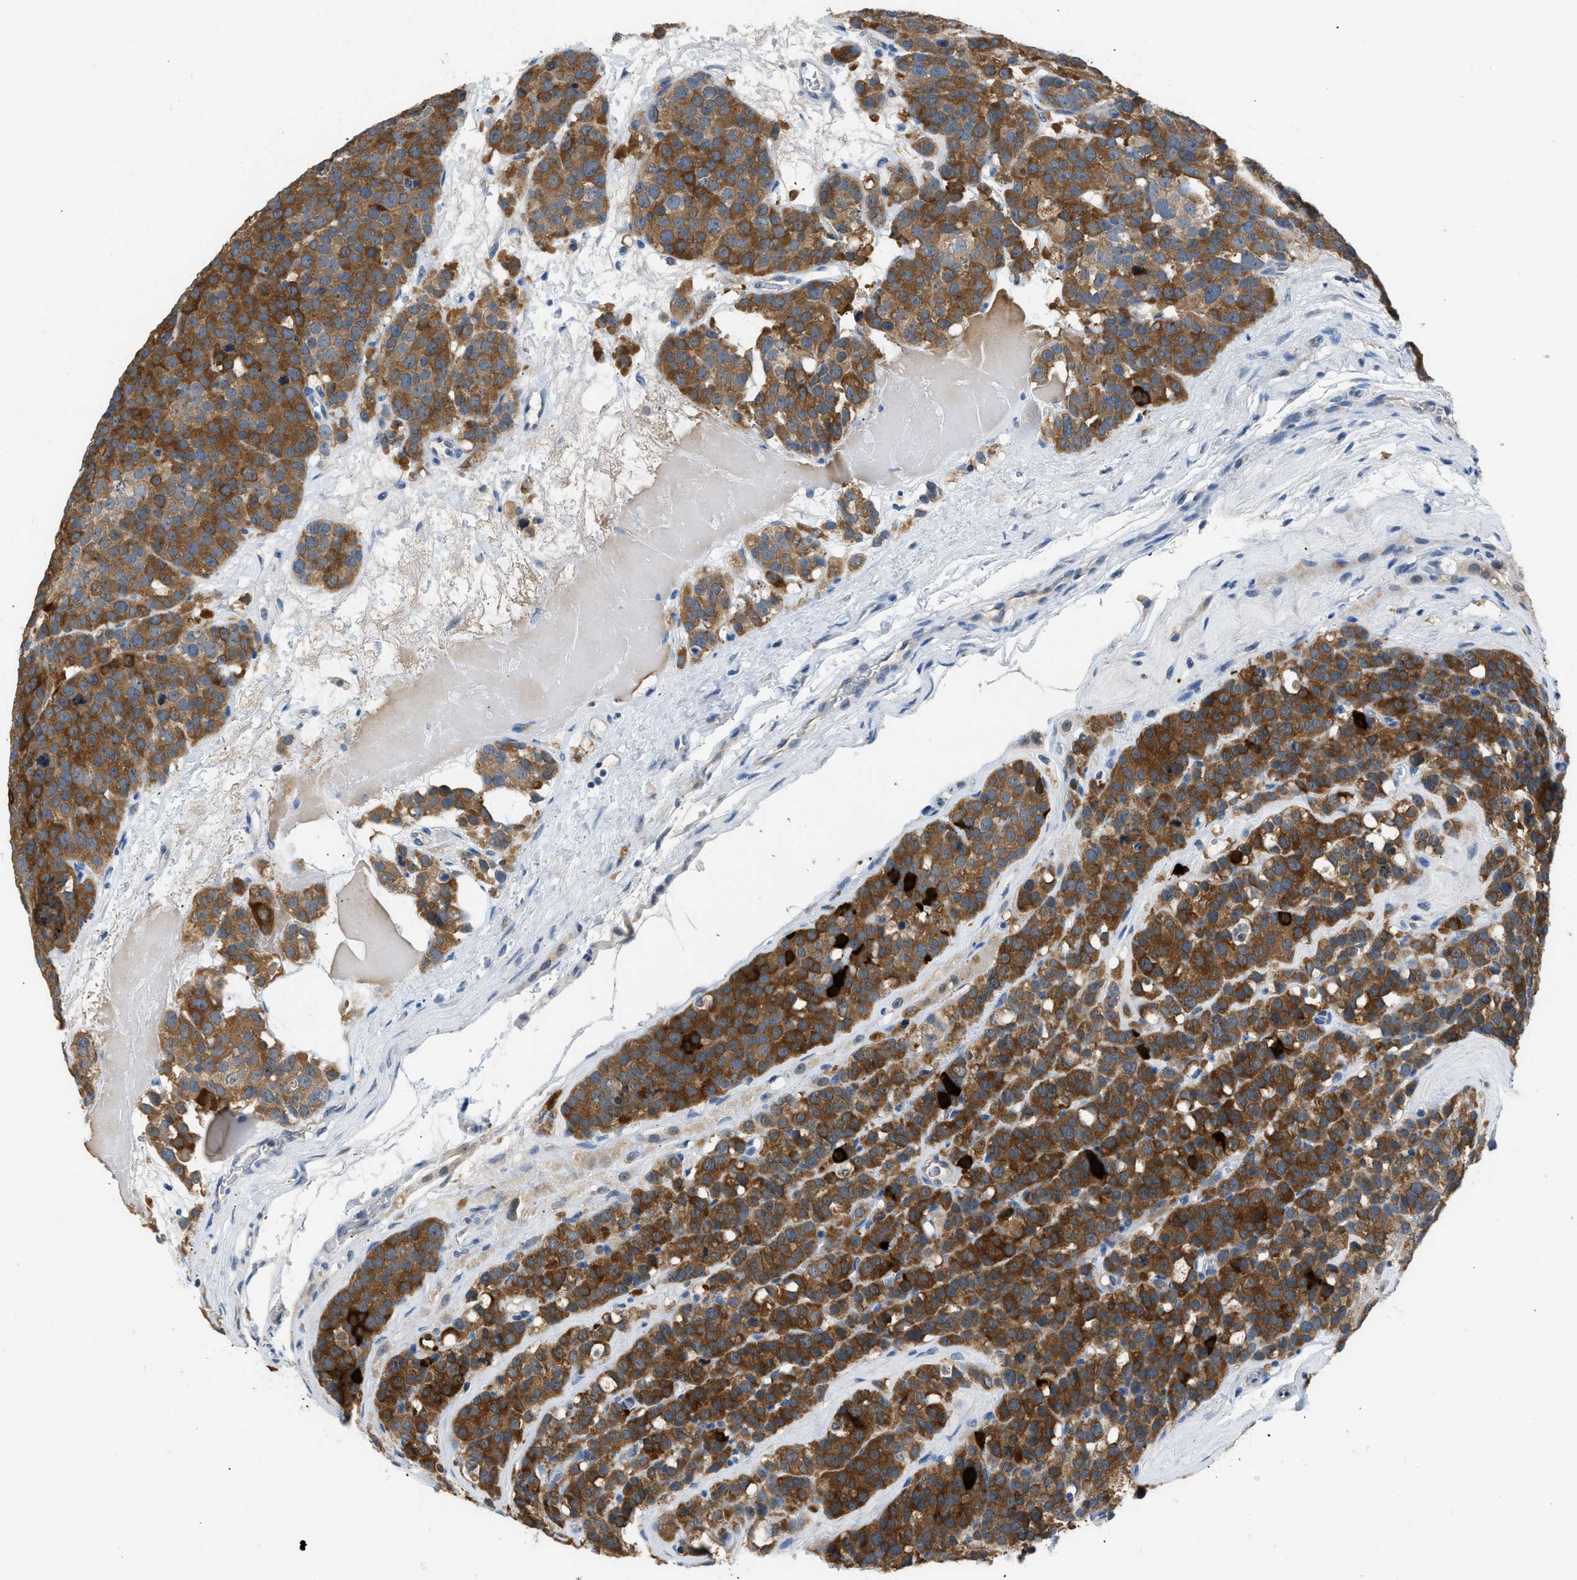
{"staining": {"intensity": "strong", "quantity": ">75%", "location": "cytoplasmic/membranous"}, "tissue": "testis cancer", "cell_type": "Tumor cells", "image_type": "cancer", "snomed": [{"axis": "morphology", "description": "Seminoma, NOS"}, {"axis": "topography", "description": "Testis"}], "caption": "Immunohistochemistry photomicrograph of neoplastic tissue: human testis seminoma stained using immunohistochemistry (IHC) reveals high levels of strong protein expression localized specifically in the cytoplasmic/membranous of tumor cells, appearing as a cytoplasmic/membranous brown color.", "gene": "TOMM34", "patient": {"sex": "male", "age": 71}}